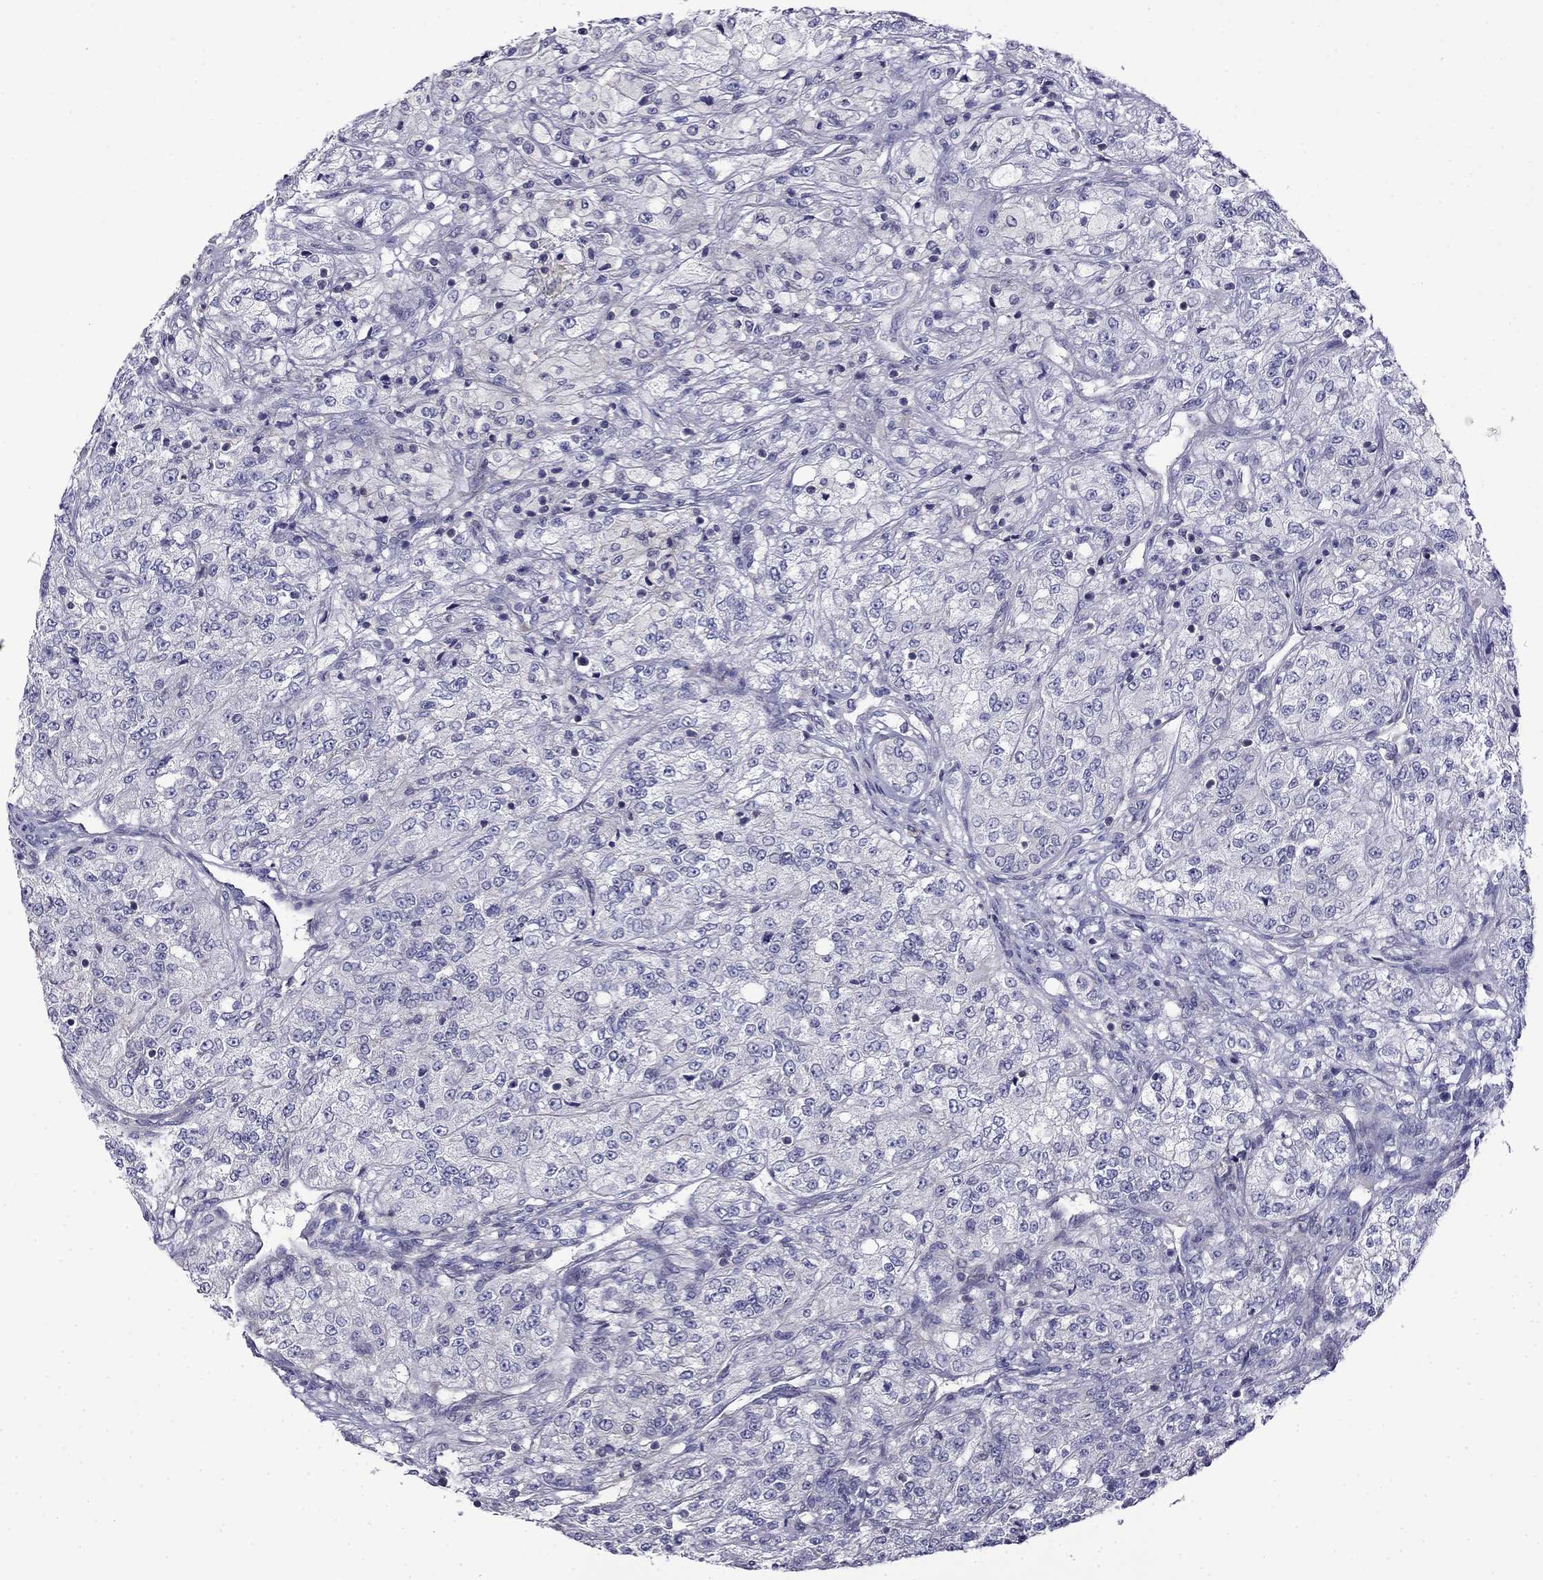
{"staining": {"intensity": "negative", "quantity": "none", "location": "none"}, "tissue": "renal cancer", "cell_type": "Tumor cells", "image_type": "cancer", "snomed": [{"axis": "morphology", "description": "Adenocarcinoma, NOS"}, {"axis": "topography", "description": "Kidney"}], "caption": "There is no significant staining in tumor cells of renal cancer (adenocarcinoma).", "gene": "PRR18", "patient": {"sex": "female", "age": 63}}